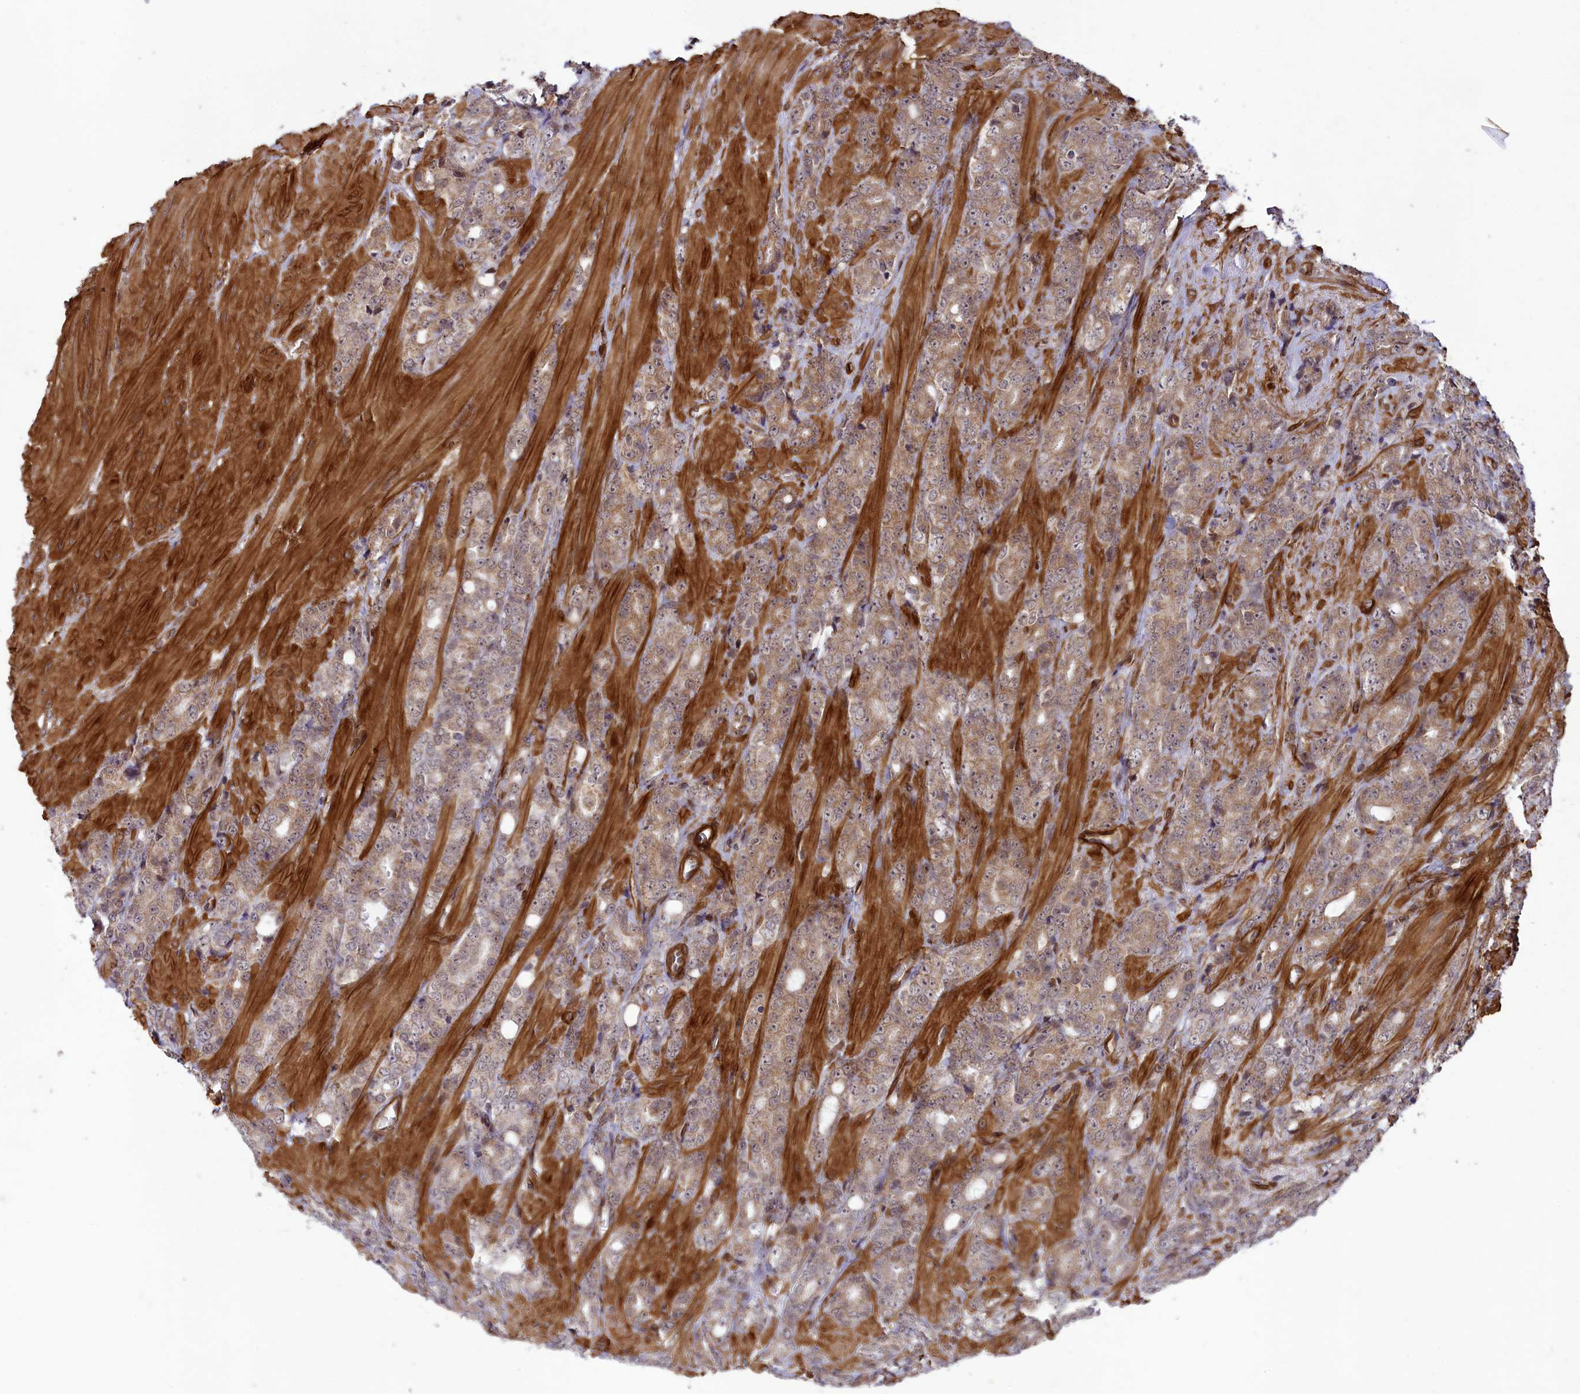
{"staining": {"intensity": "weak", "quantity": ">75%", "location": "cytoplasmic/membranous,nuclear"}, "tissue": "prostate cancer", "cell_type": "Tumor cells", "image_type": "cancer", "snomed": [{"axis": "morphology", "description": "Adenocarcinoma, High grade"}, {"axis": "topography", "description": "Prostate"}], "caption": "Adenocarcinoma (high-grade) (prostate) stained with immunohistochemistry reveals weak cytoplasmic/membranous and nuclear expression in approximately >75% of tumor cells. (Stains: DAB in brown, nuclei in blue, Microscopy: brightfield microscopy at high magnification).", "gene": "TNS1", "patient": {"sex": "male", "age": 62}}